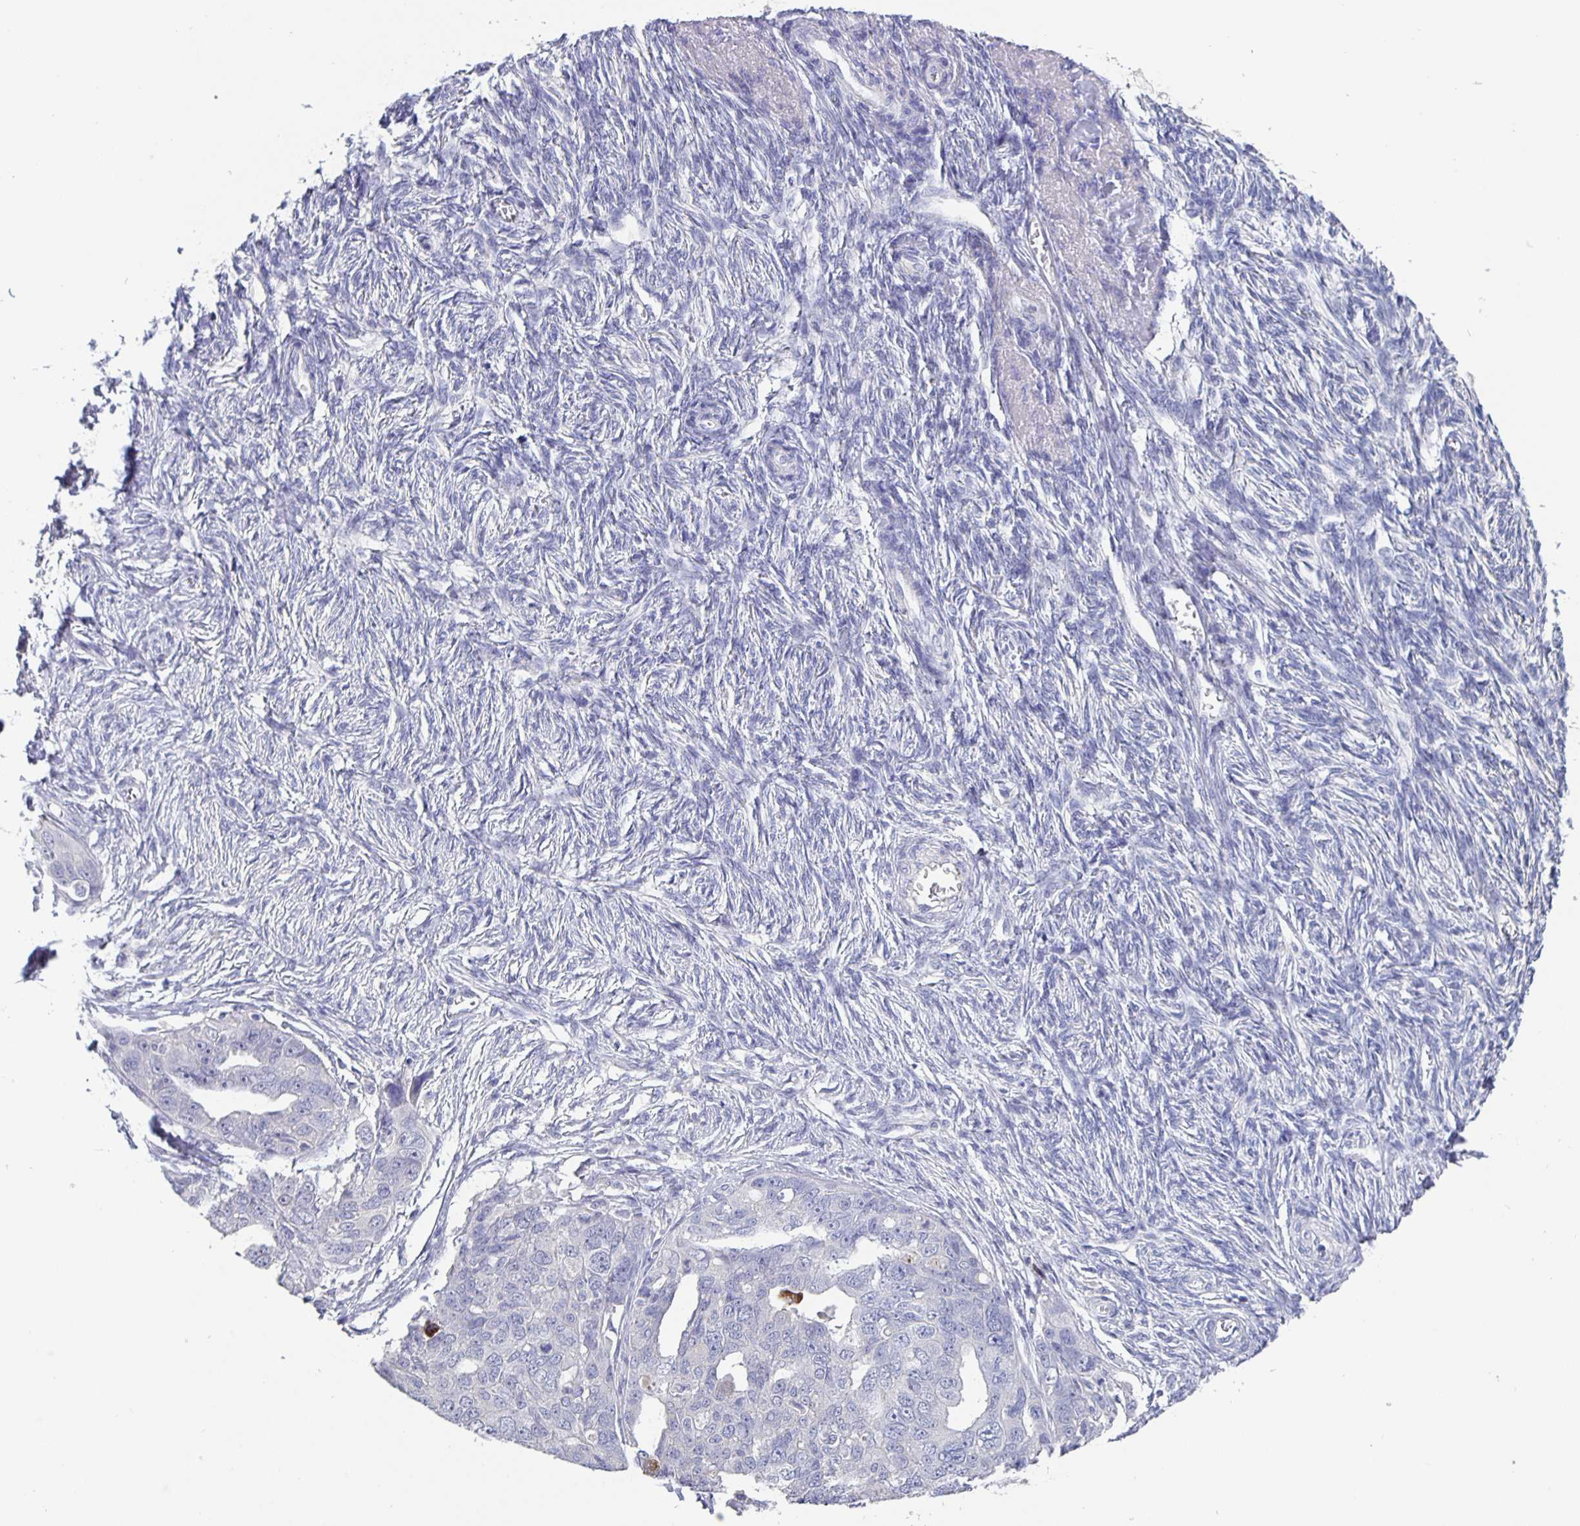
{"staining": {"intensity": "negative", "quantity": "none", "location": "none"}, "tissue": "ovarian cancer", "cell_type": "Tumor cells", "image_type": "cancer", "snomed": [{"axis": "morphology", "description": "Carcinoma, endometroid"}, {"axis": "topography", "description": "Ovary"}], "caption": "Human ovarian endometroid carcinoma stained for a protein using immunohistochemistry shows no staining in tumor cells.", "gene": "GDF15", "patient": {"sex": "female", "age": 70}}